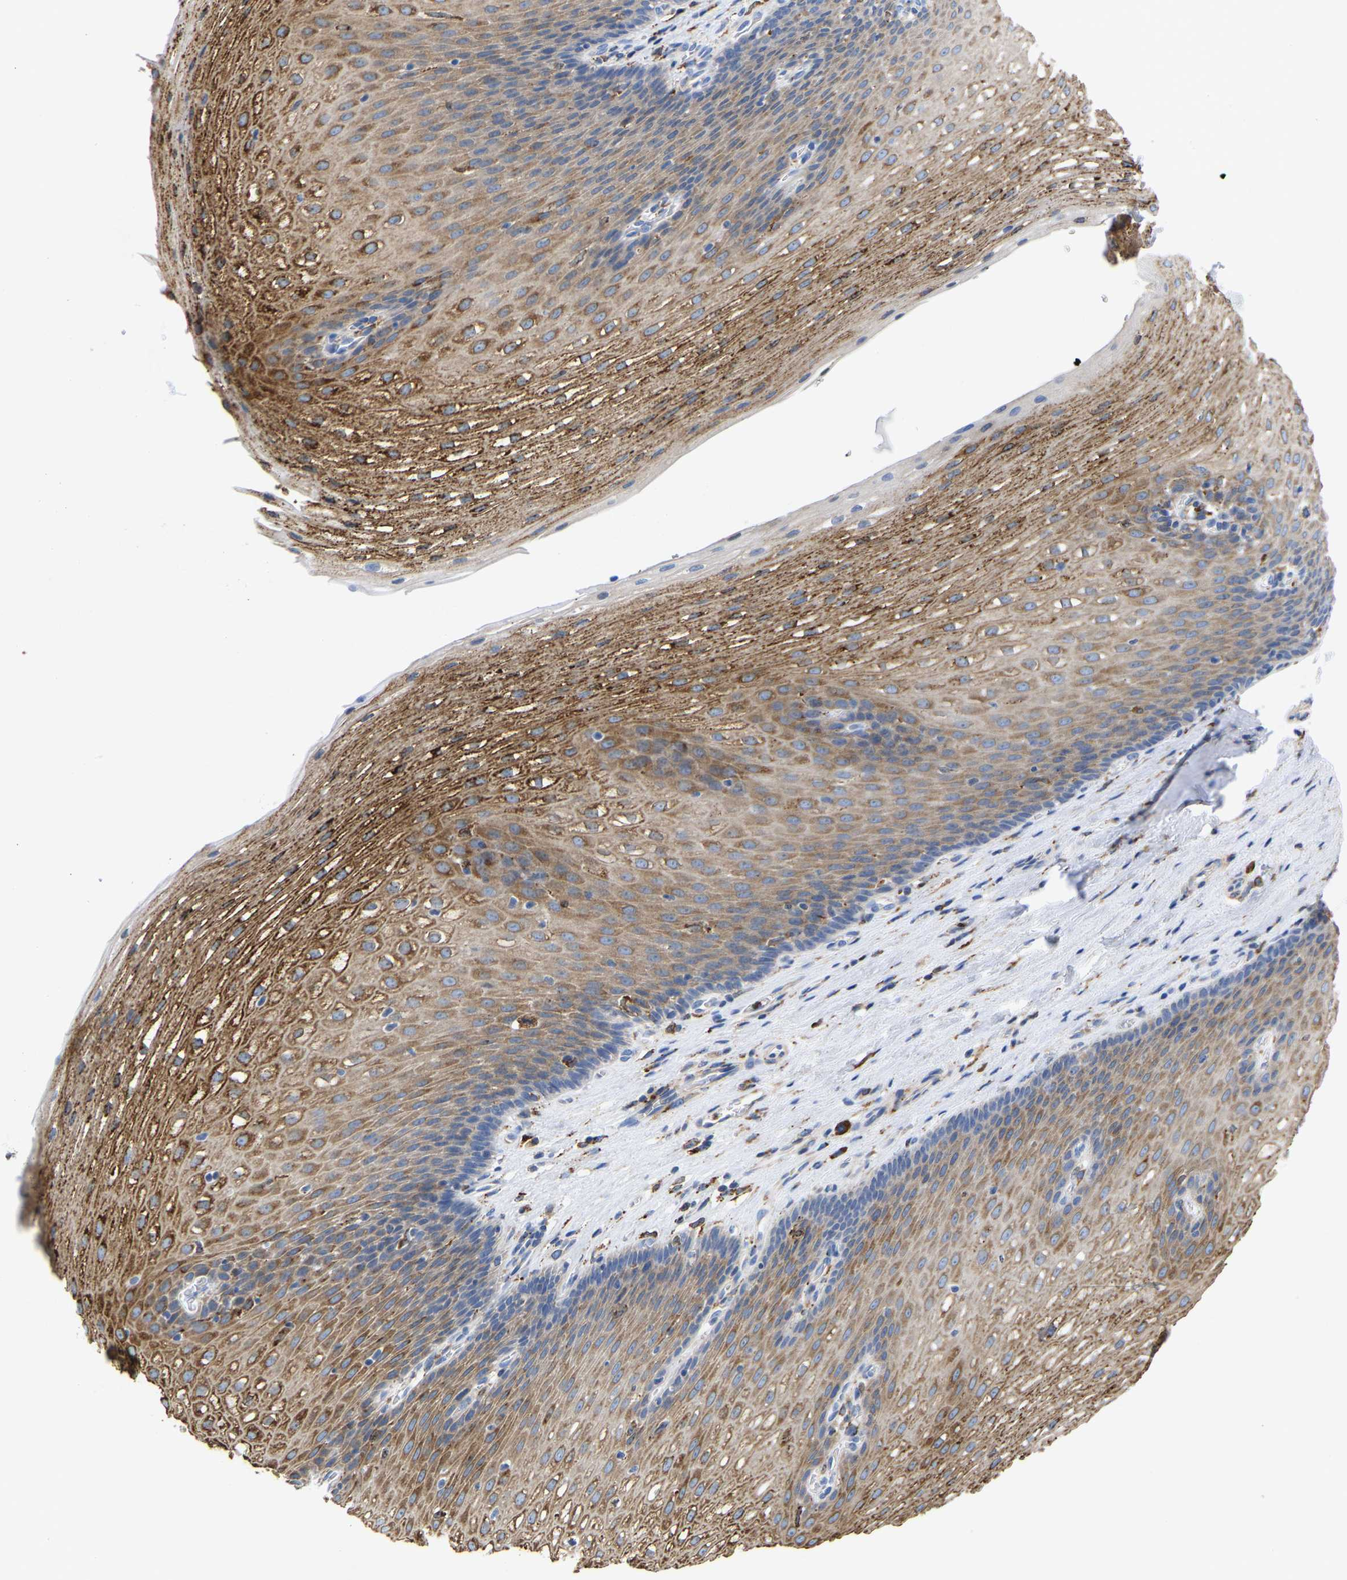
{"staining": {"intensity": "moderate", "quantity": ">75%", "location": "cytoplasmic/membranous"}, "tissue": "esophagus", "cell_type": "Squamous epithelial cells", "image_type": "normal", "snomed": [{"axis": "morphology", "description": "Normal tissue, NOS"}, {"axis": "topography", "description": "Esophagus"}], "caption": "Esophagus stained with immunohistochemistry exhibits moderate cytoplasmic/membranous expression in about >75% of squamous epithelial cells.", "gene": "P4HB", "patient": {"sex": "male", "age": 48}}